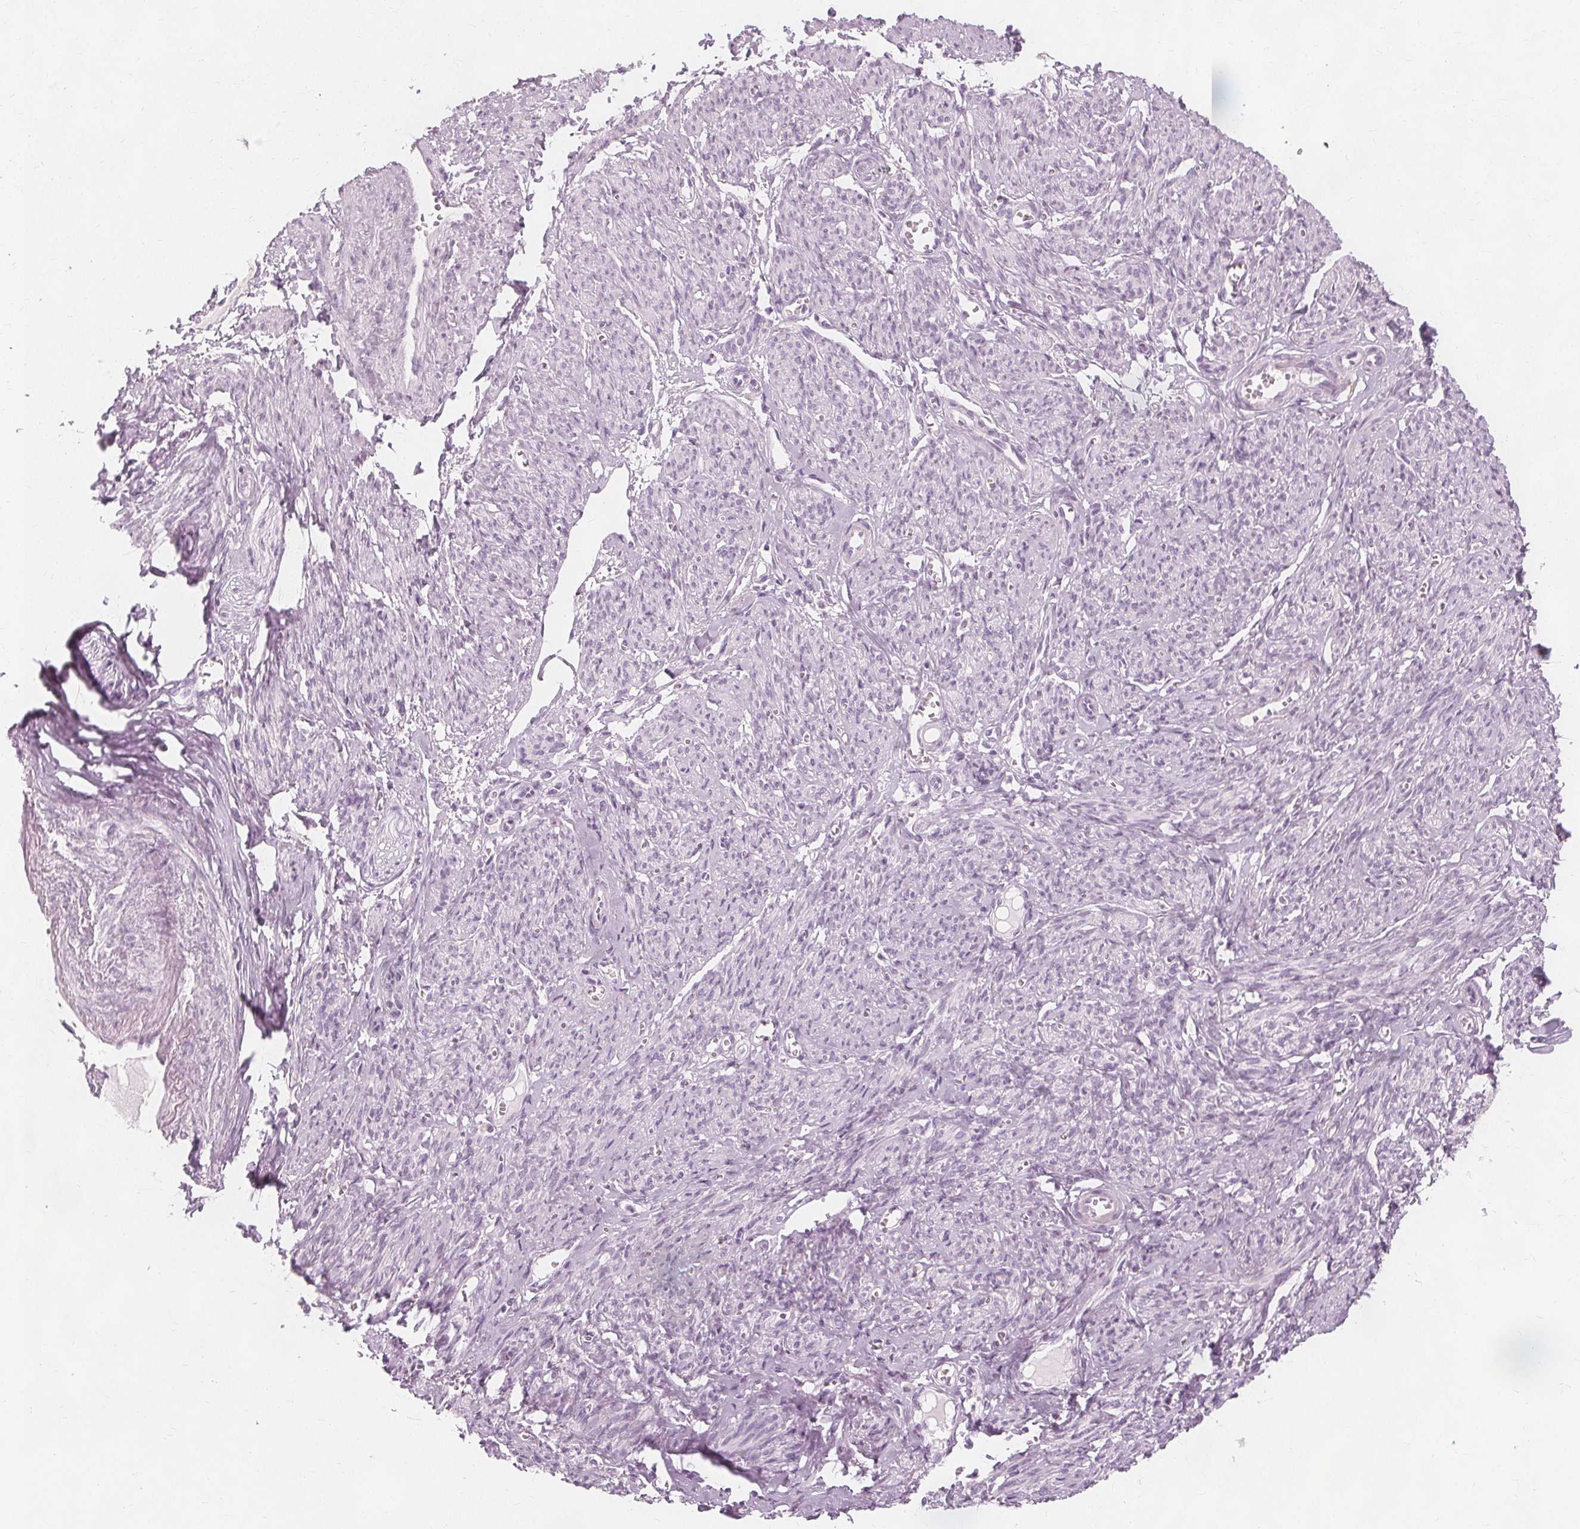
{"staining": {"intensity": "negative", "quantity": "none", "location": "none"}, "tissue": "smooth muscle", "cell_type": "Smooth muscle cells", "image_type": "normal", "snomed": [{"axis": "morphology", "description": "Normal tissue, NOS"}, {"axis": "topography", "description": "Smooth muscle"}], "caption": "The immunohistochemistry photomicrograph has no significant staining in smooth muscle cells of smooth muscle.", "gene": "TFF1", "patient": {"sex": "female", "age": 65}}